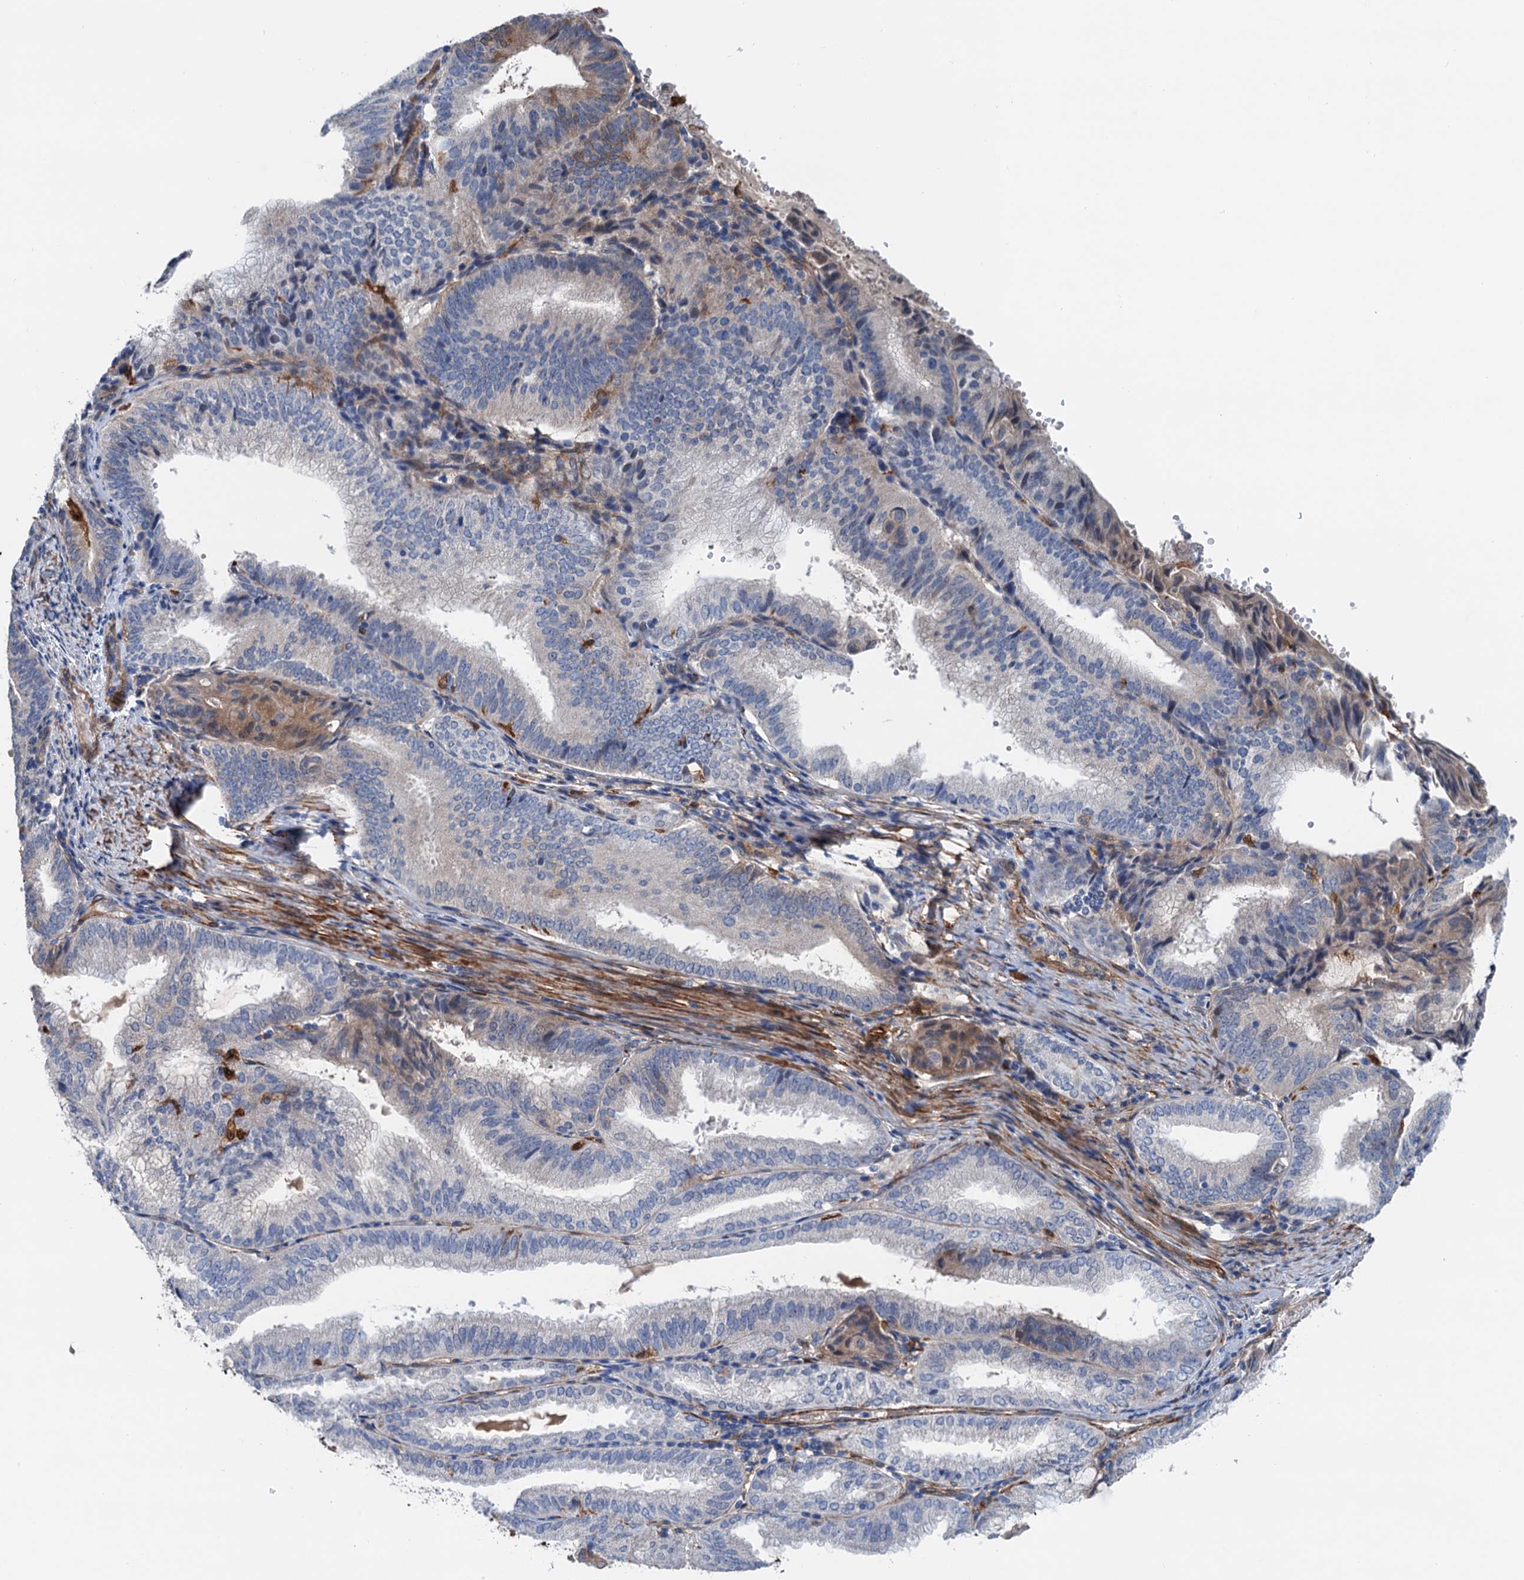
{"staining": {"intensity": "weak", "quantity": "<25%", "location": "cytoplasmic/membranous"}, "tissue": "endometrial cancer", "cell_type": "Tumor cells", "image_type": "cancer", "snomed": [{"axis": "morphology", "description": "Adenocarcinoma, NOS"}, {"axis": "topography", "description": "Endometrium"}], "caption": "Immunohistochemistry of endometrial adenocarcinoma displays no staining in tumor cells. The staining is performed using DAB brown chromogen with nuclei counter-stained in using hematoxylin.", "gene": "CSTPP1", "patient": {"sex": "female", "age": 49}}